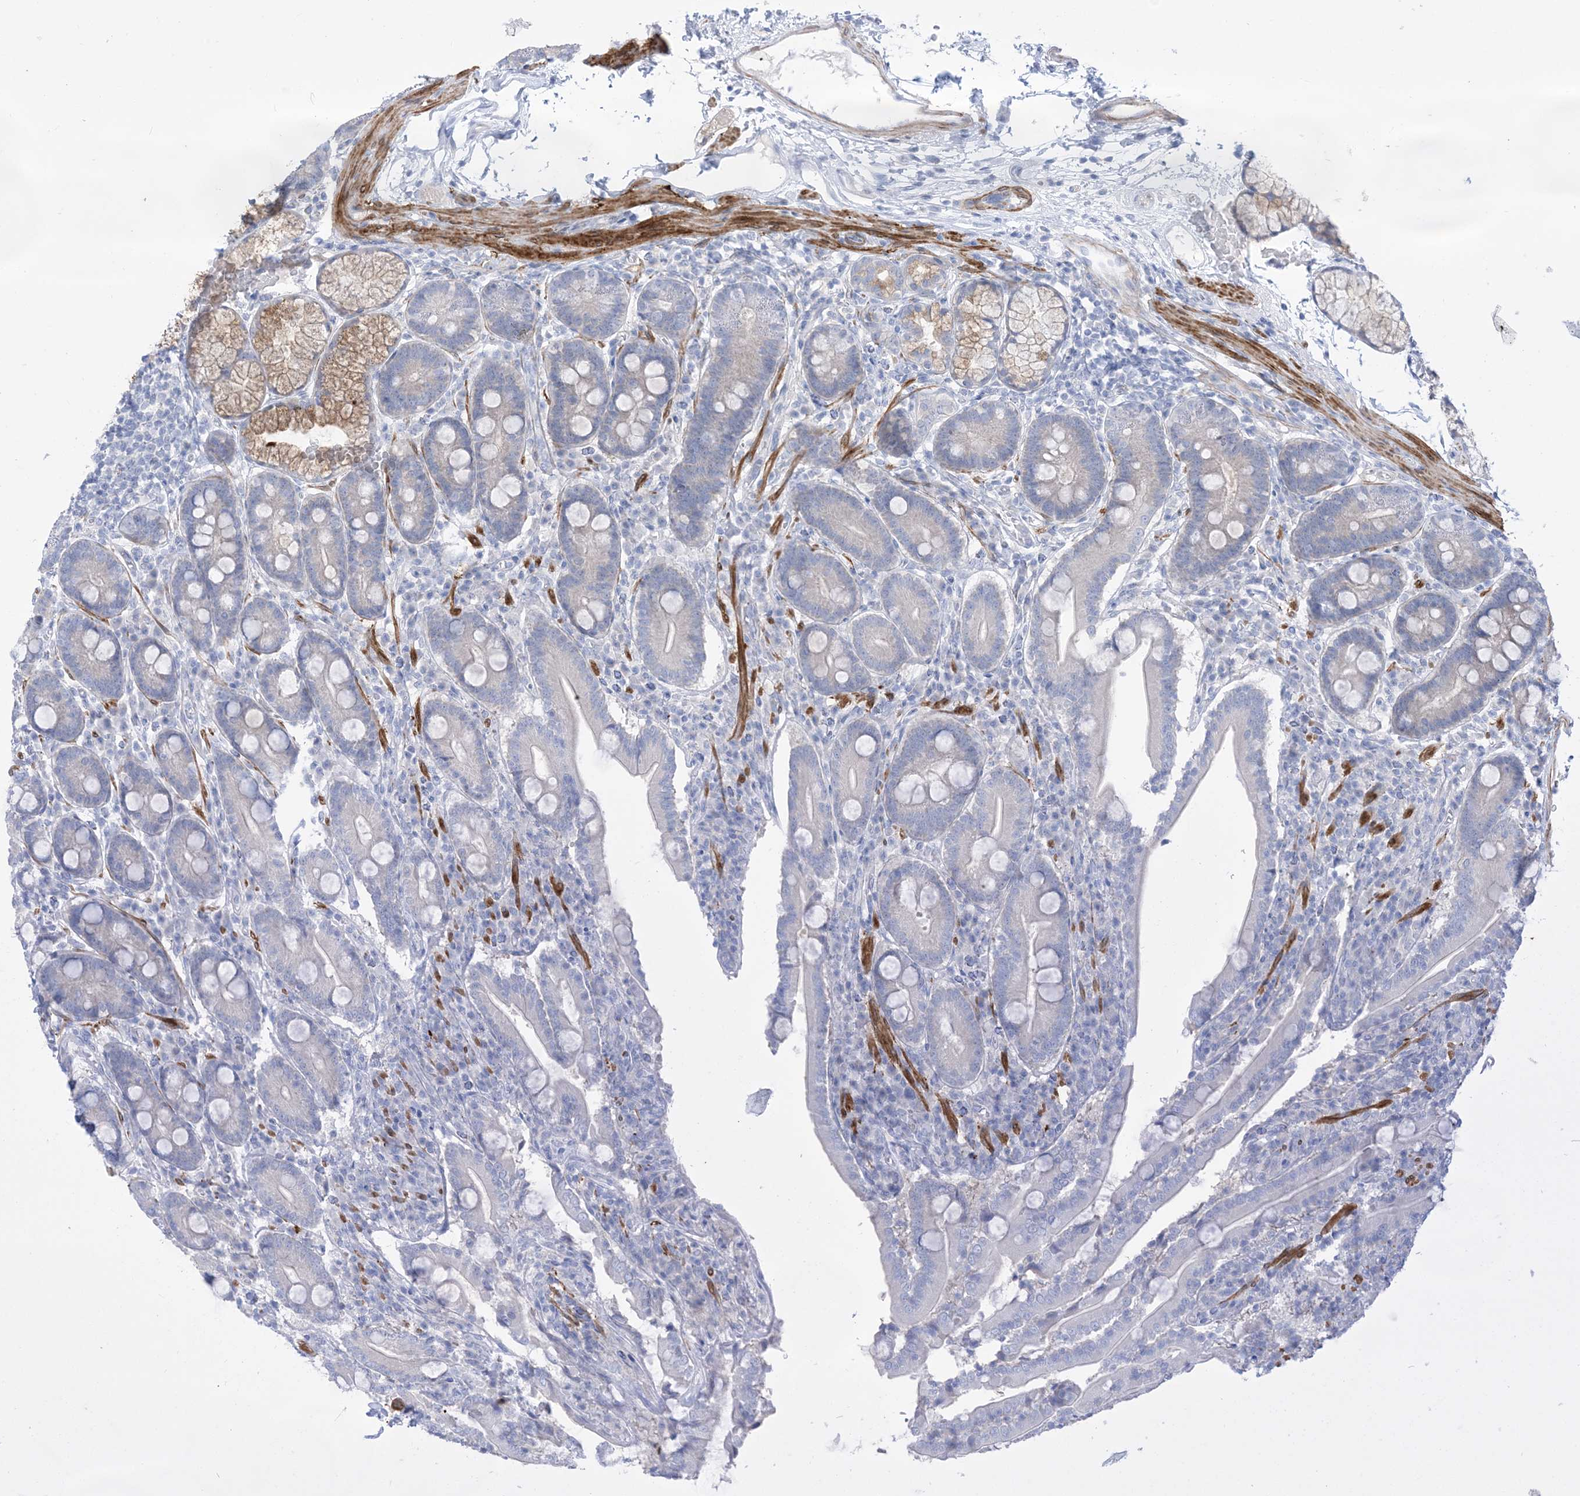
{"staining": {"intensity": "weak", "quantity": "<25%", "location": "cytoplasmic/membranous"}, "tissue": "duodenum", "cell_type": "Glandular cells", "image_type": "normal", "snomed": [{"axis": "morphology", "description": "Normal tissue, NOS"}, {"axis": "topography", "description": "Duodenum"}], "caption": "Micrograph shows no protein expression in glandular cells of benign duodenum. (DAB (3,3'-diaminobenzidine) immunohistochemistry with hematoxylin counter stain).", "gene": "MARS2", "patient": {"sex": "male", "age": 35}}